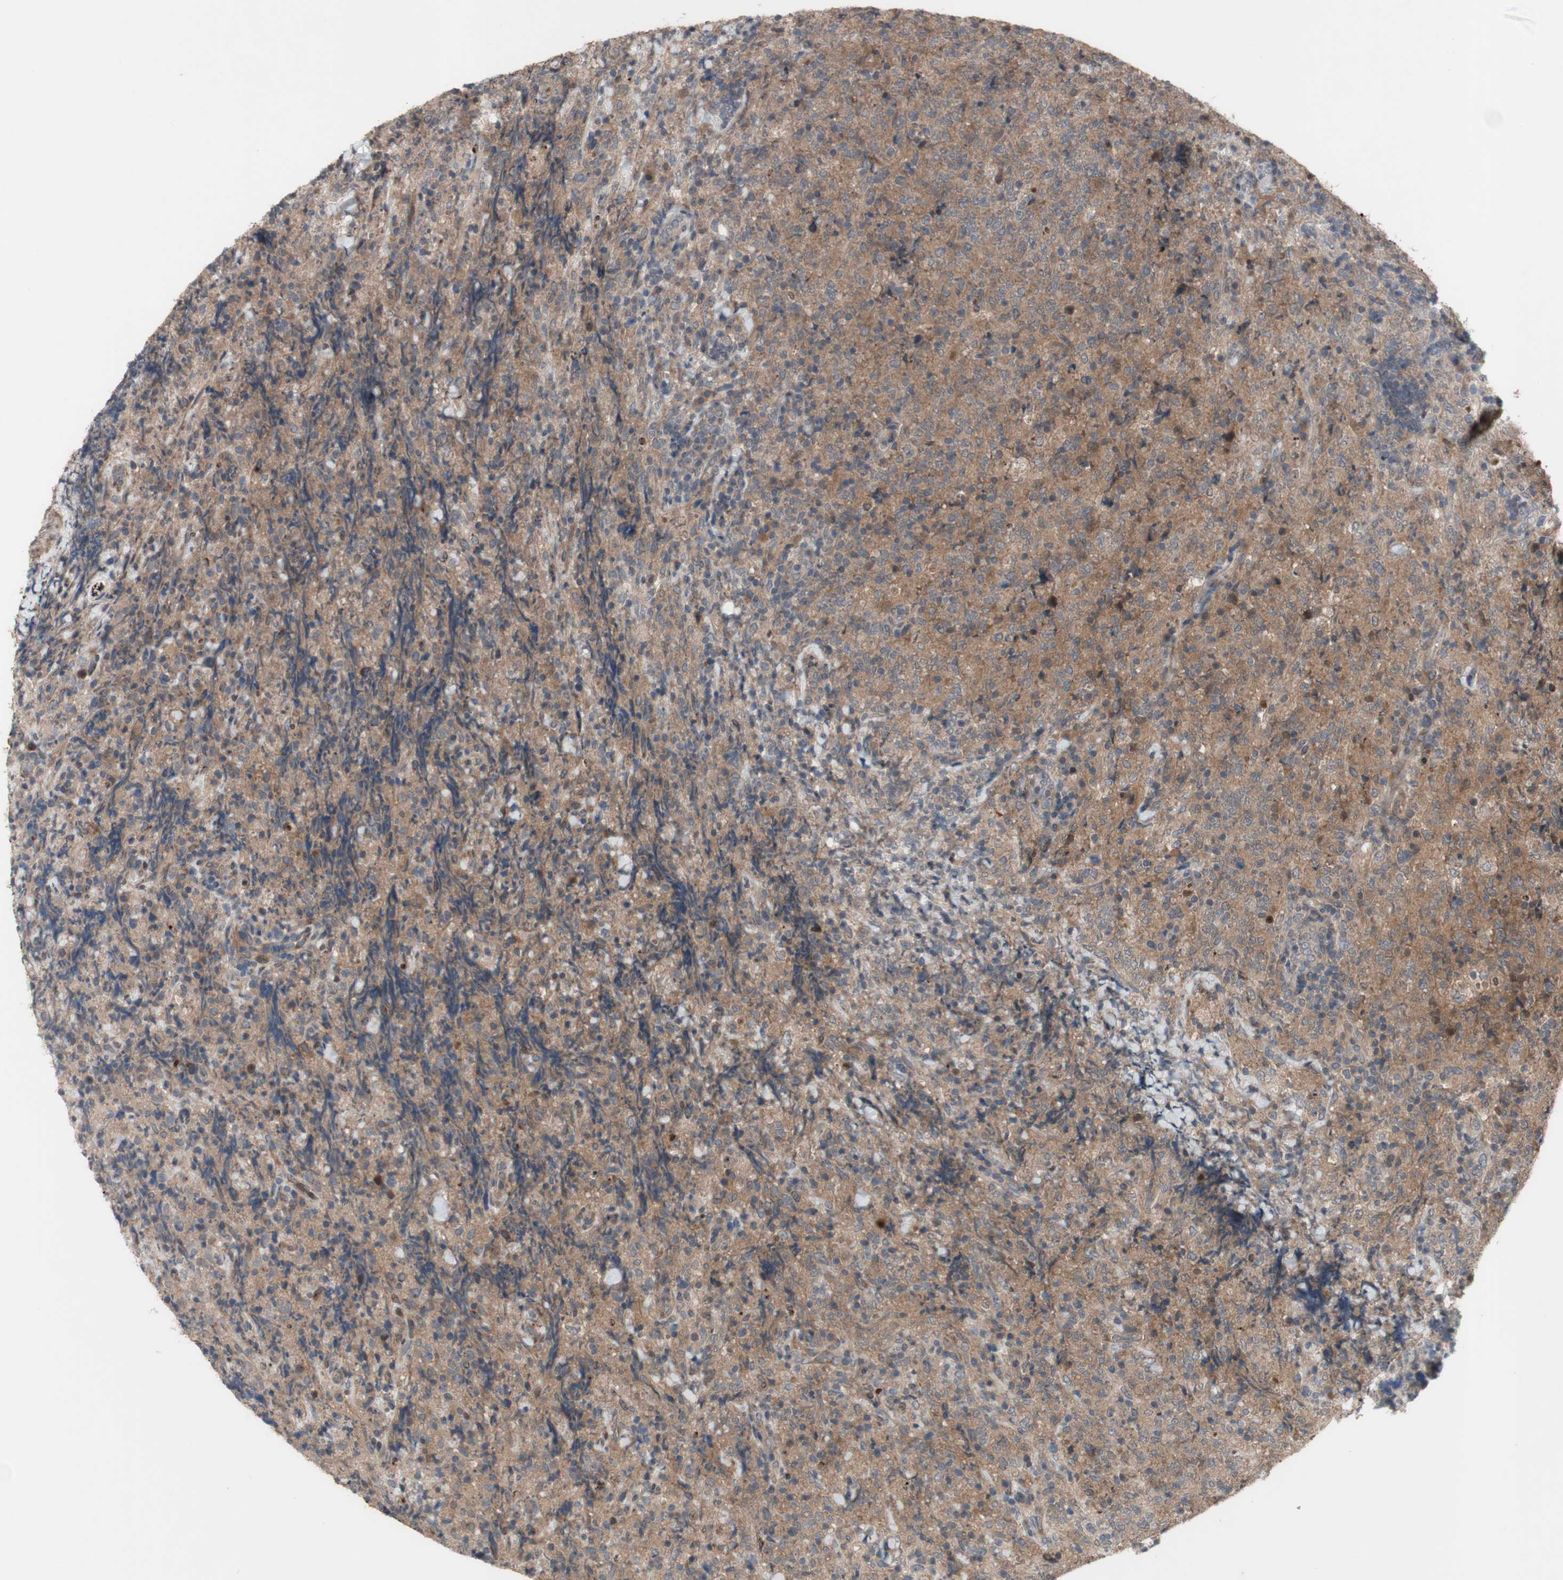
{"staining": {"intensity": "weak", "quantity": ">75%", "location": "cytoplasmic/membranous"}, "tissue": "lymphoma", "cell_type": "Tumor cells", "image_type": "cancer", "snomed": [{"axis": "morphology", "description": "Malignant lymphoma, non-Hodgkin's type, High grade"}, {"axis": "topography", "description": "Tonsil"}], "caption": "A low amount of weak cytoplasmic/membranous positivity is identified in about >75% of tumor cells in lymphoma tissue.", "gene": "OAZ1", "patient": {"sex": "female", "age": 36}}